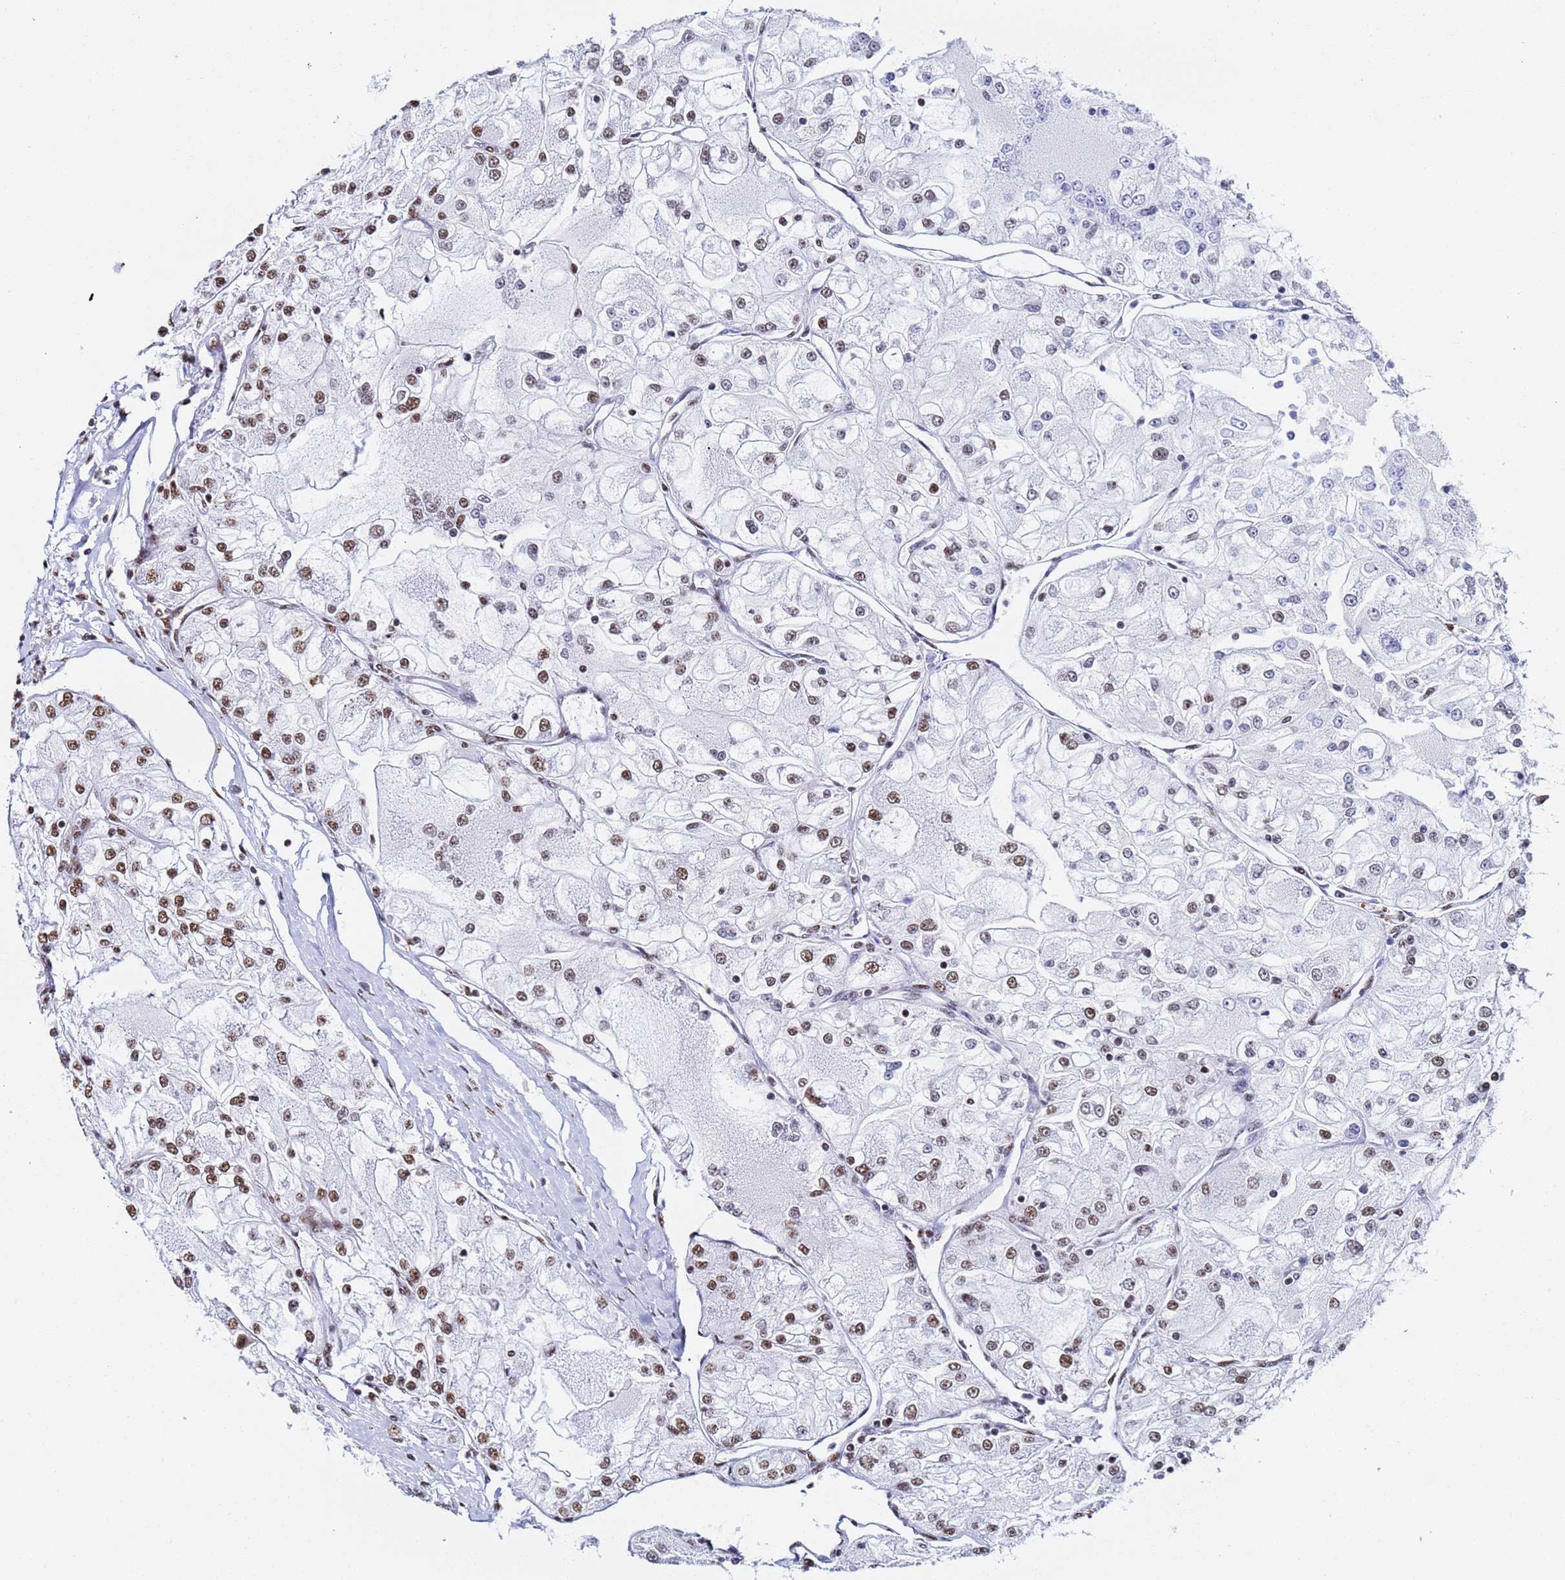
{"staining": {"intensity": "moderate", "quantity": "25%-75%", "location": "nuclear"}, "tissue": "renal cancer", "cell_type": "Tumor cells", "image_type": "cancer", "snomed": [{"axis": "morphology", "description": "Adenocarcinoma, NOS"}, {"axis": "topography", "description": "Kidney"}], "caption": "A brown stain shows moderate nuclear positivity of a protein in human renal cancer (adenocarcinoma) tumor cells. The protein is stained brown, and the nuclei are stained in blue (DAB (3,3'-diaminobenzidine) IHC with brightfield microscopy, high magnification).", "gene": "SNRPA1", "patient": {"sex": "female", "age": 72}}